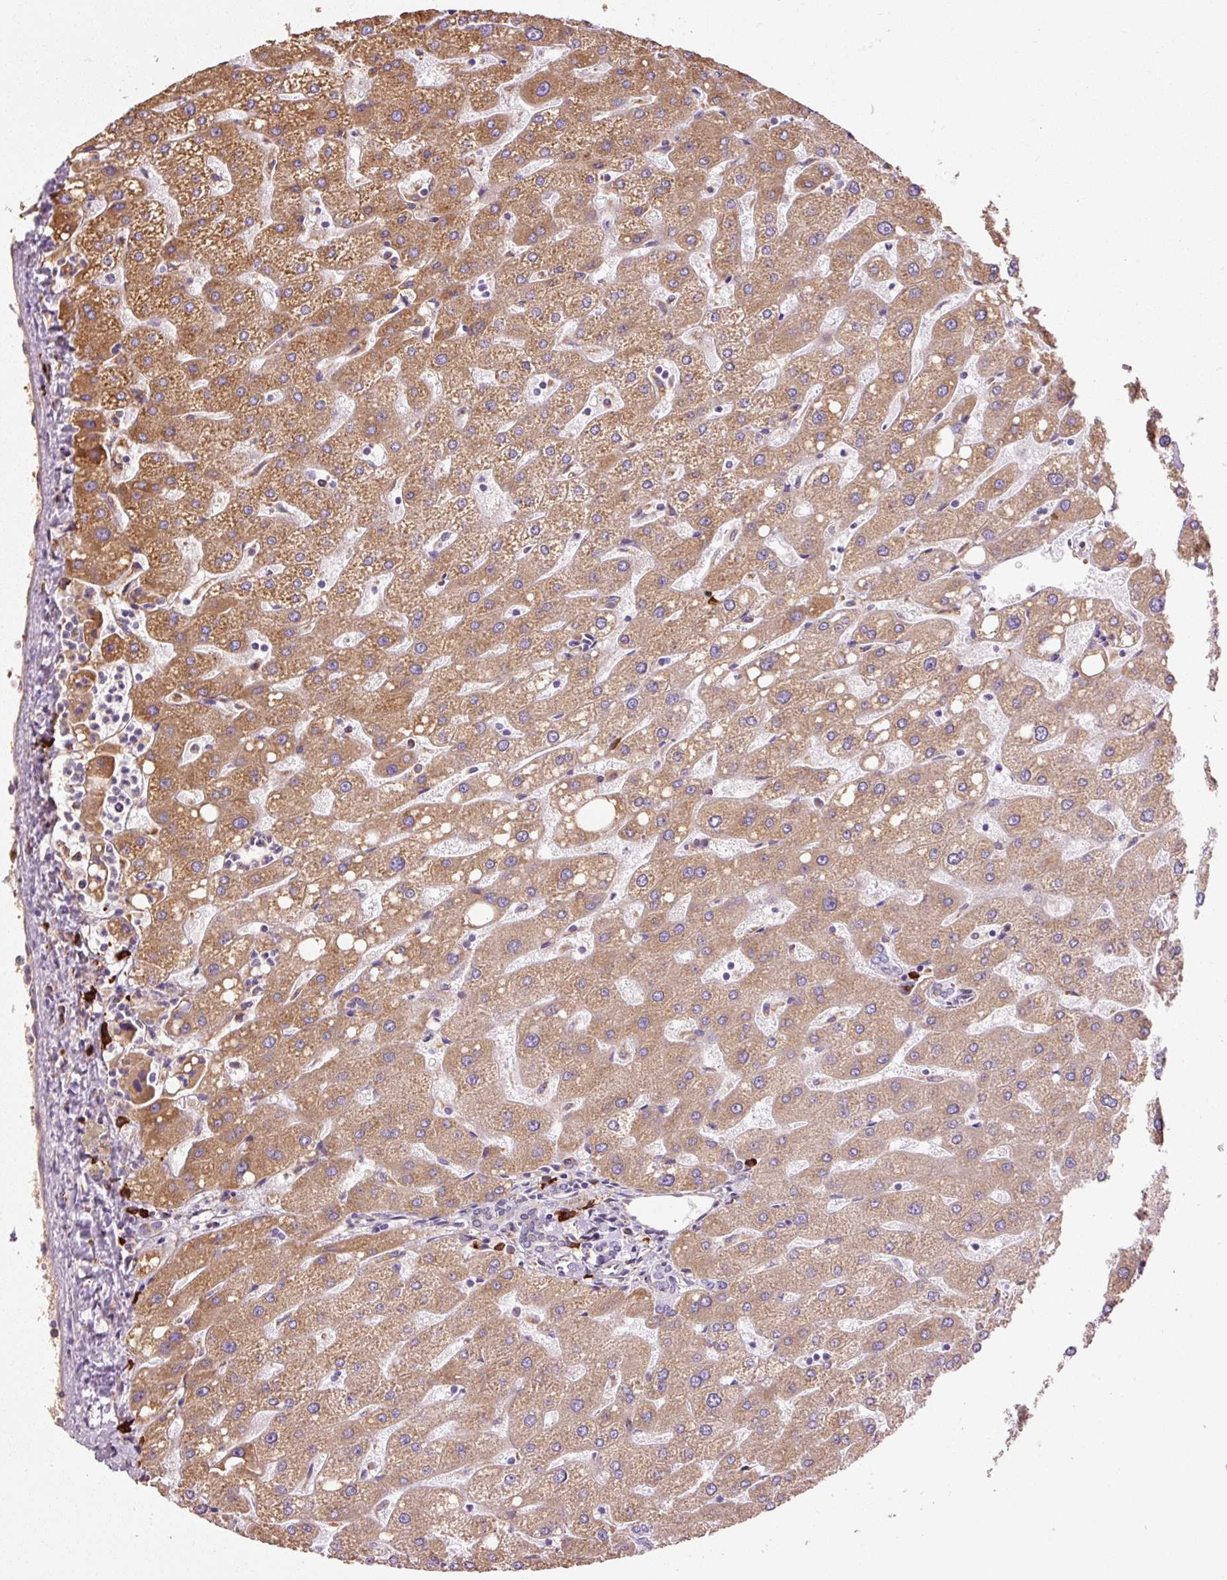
{"staining": {"intensity": "weak", "quantity": "<25%", "location": "cytoplasmic/membranous"}, "tissue": "liver", "cell_type": "Cholangiocytes", "image_type": "normal", "snomed": [{"axis": "morphology", "description": "Normal tissue, NOS"}, {"axis": "topography", "description": "Liver"}], "caption": "There is no significant expression in cholangiocytes of liver. (Immunohistochemistry (ihc), brightfield microscopy, high magnification).", "gene": "ENSG00000256500", "patient": {"sex": "male", "age": 67}}